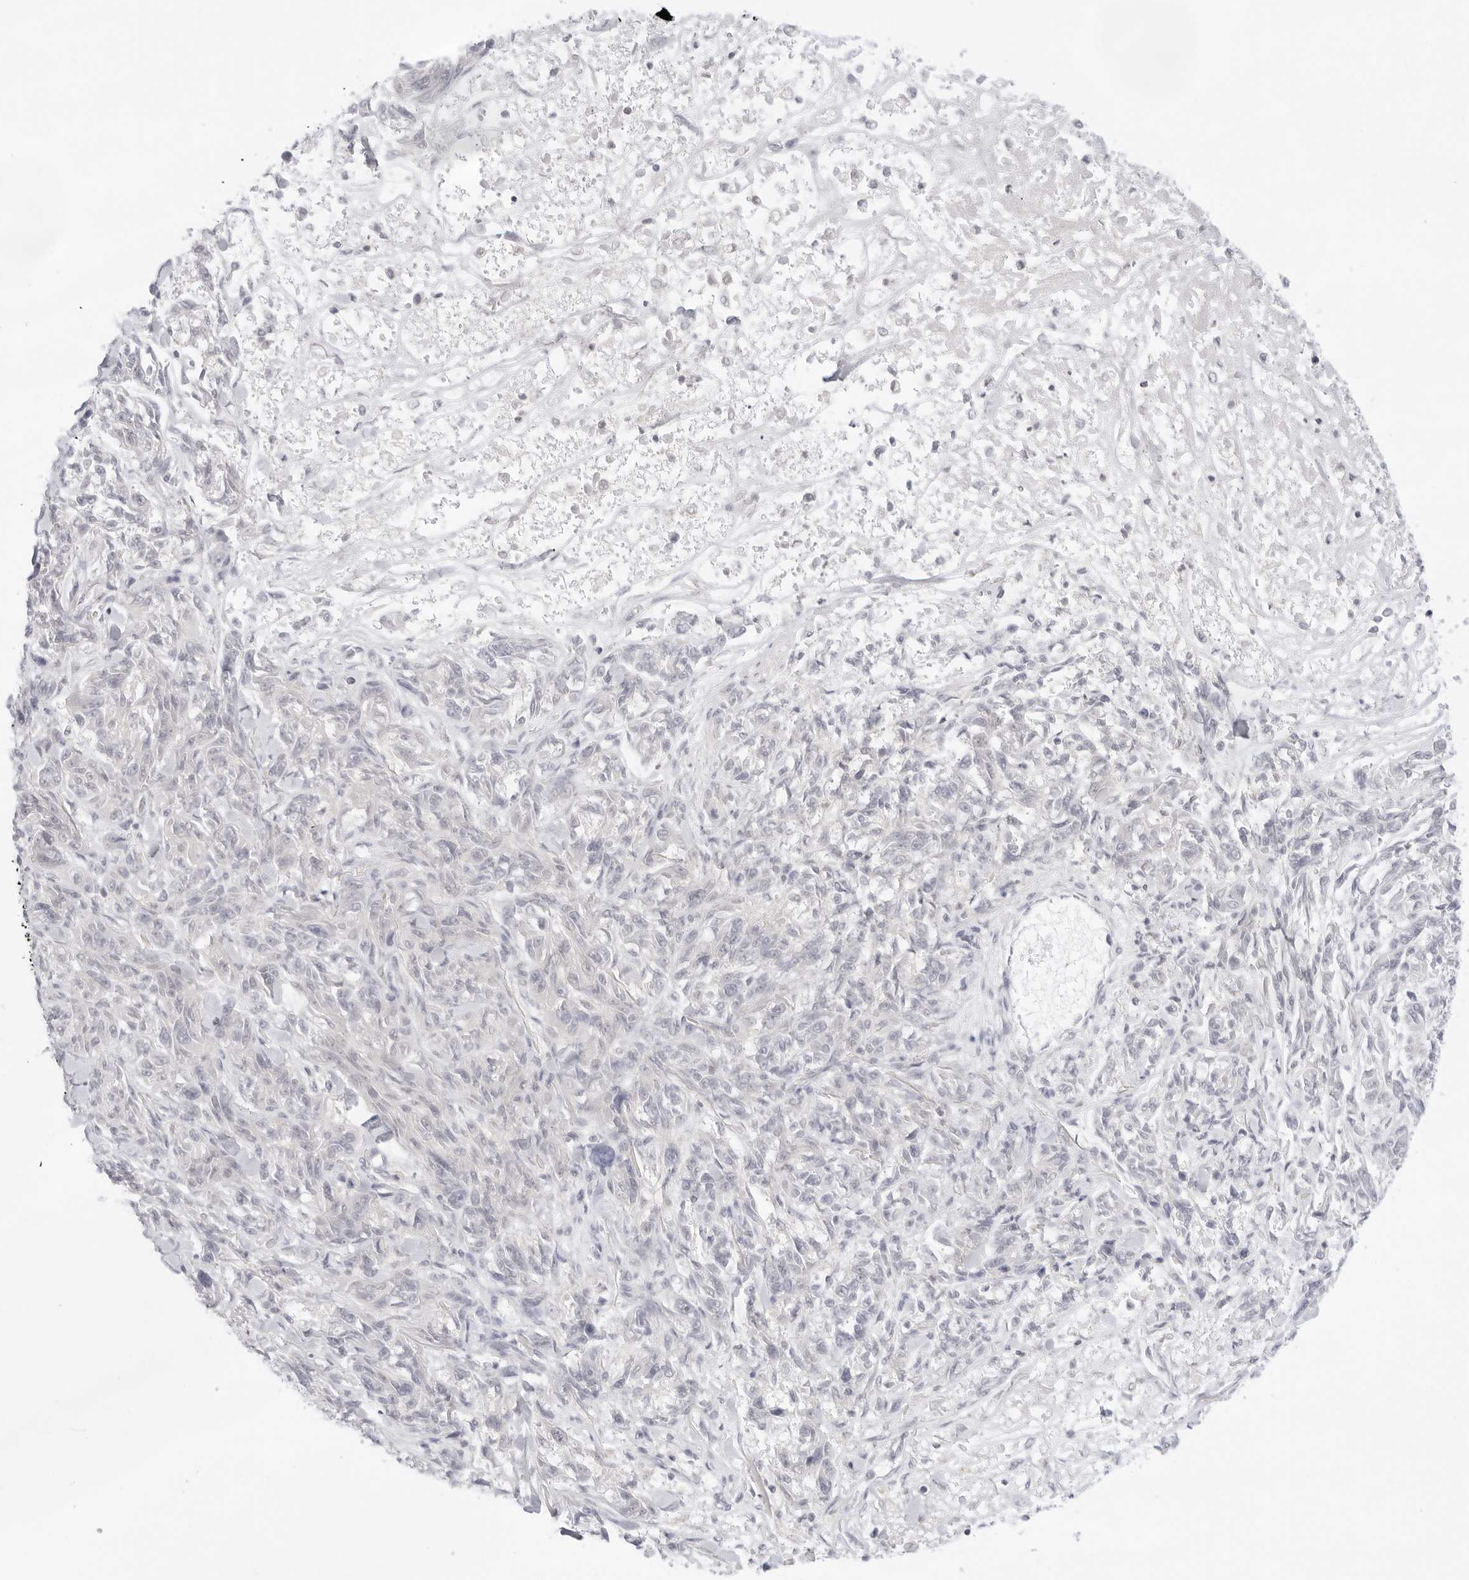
{"staining": {"intensity": "negative", "quantity": "none", "location": "none"}, "tissue": "melanoma", "cell_type": "Tumor cells", "image_type": "cancer", "snomed": [{"axis": "morphology", "description": "Malignant melanoma, NOS"}, {"axis": "topography", "description": "Skin"}], "caption": "This histopathology image is of melanoma stained with immunohistochemistry to label a protein in brown with the nuclei are counter-stained blue. There is no expression in tumor cells.", "gene": "TNFRSF14", "patient": {"sex": "male", "age": 53}}